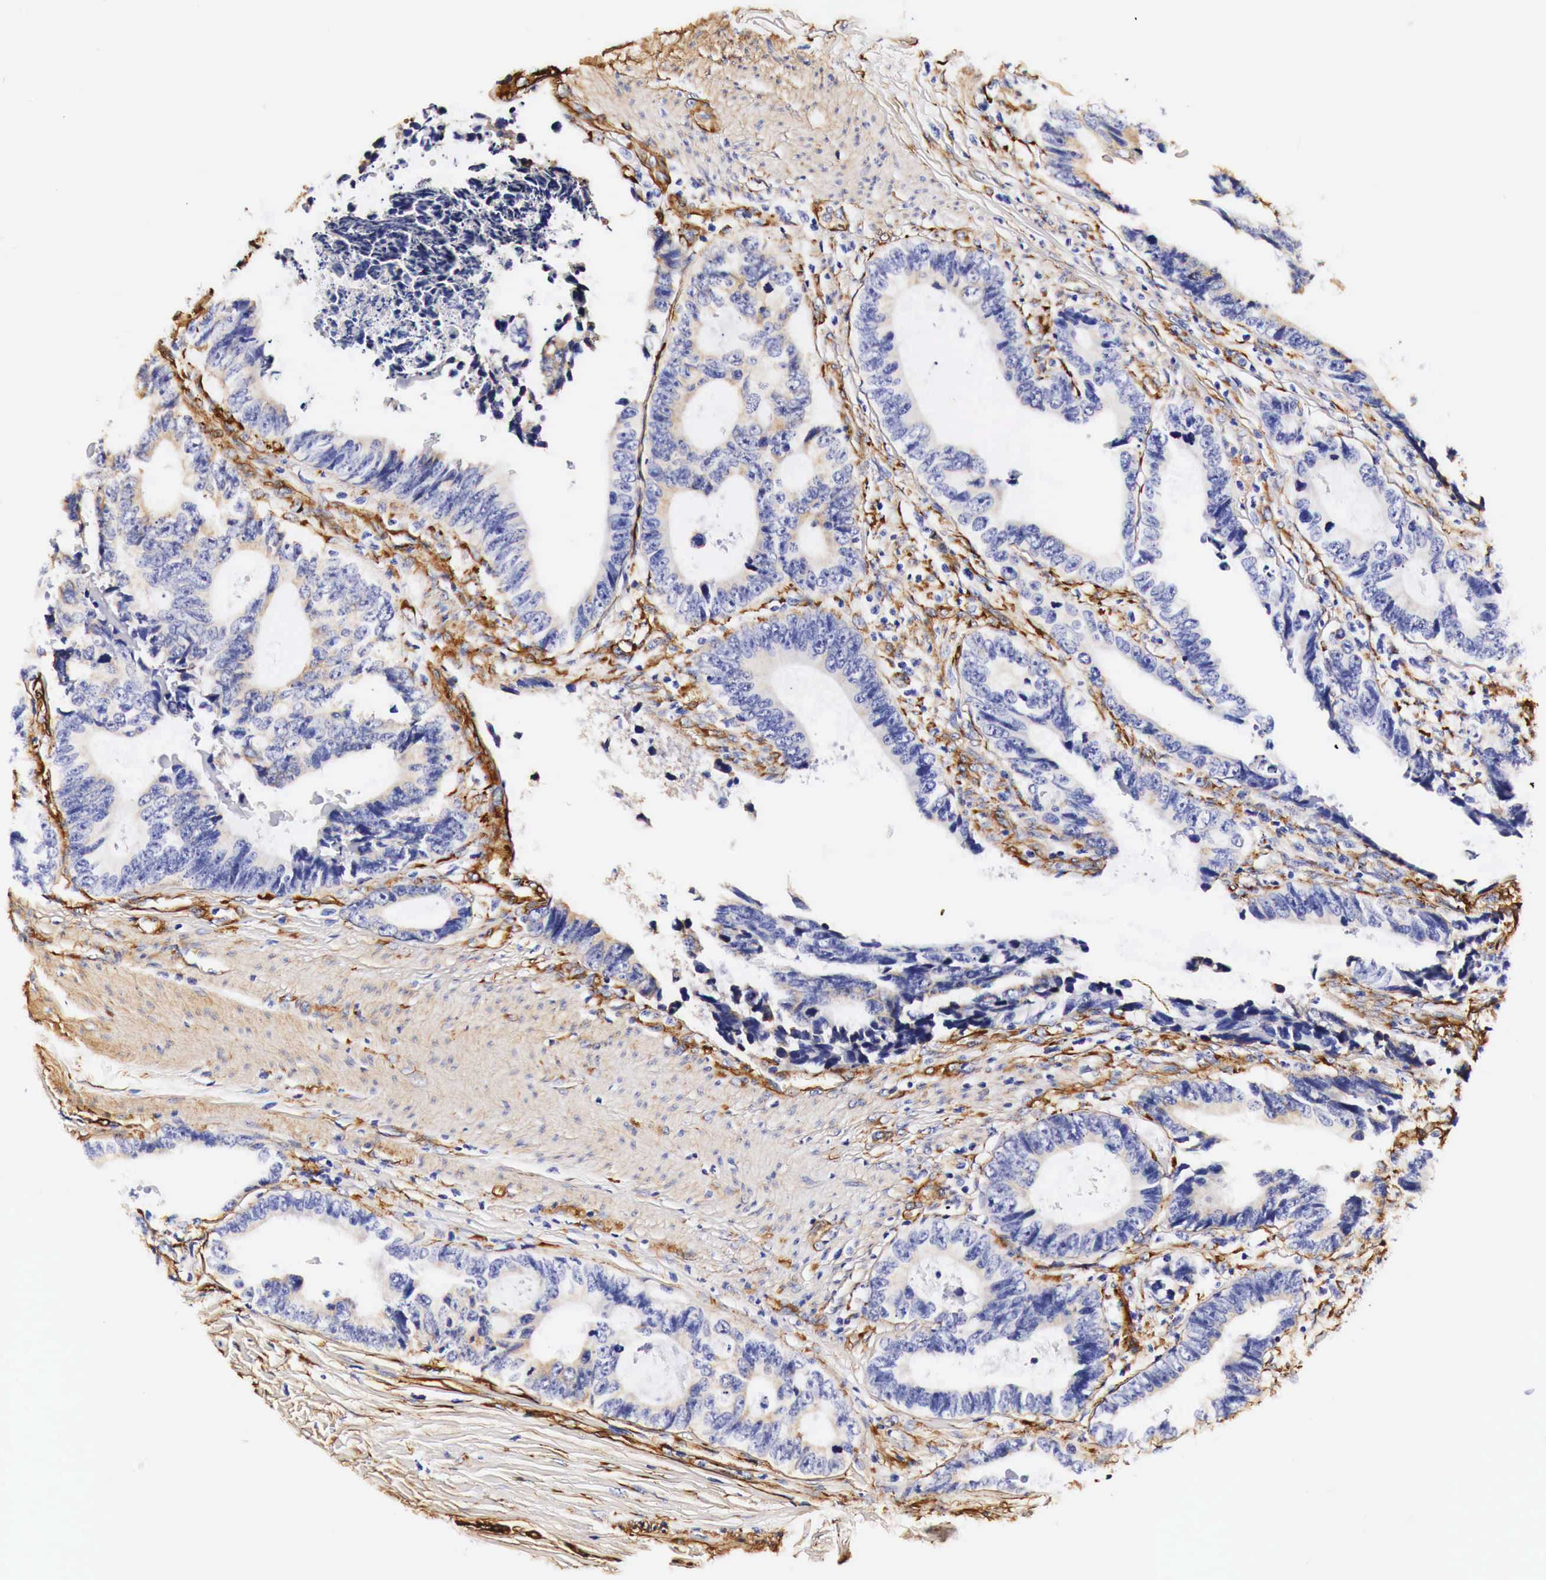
{"staining": {"intensity": "negative", "quantity": "none", "location": "none"}, "tissue": "colorectal cancer", "cell_type": "Tumor cells", "image_type": "cancer", "snomed": [{"axis": "morphology", "description": "Adenocarcinoma, NOS"}, {"axis": "topography", "description": "Rectum"}], "caption": "Immunohistochemical staining of colorectal adenocarcinoma shows no significant expression in tumor cells. (DAB immunohistochemistry (IHC), high magnification).", "gene": "LAMB2", "patient": {"sex": "female", "age": 98}}